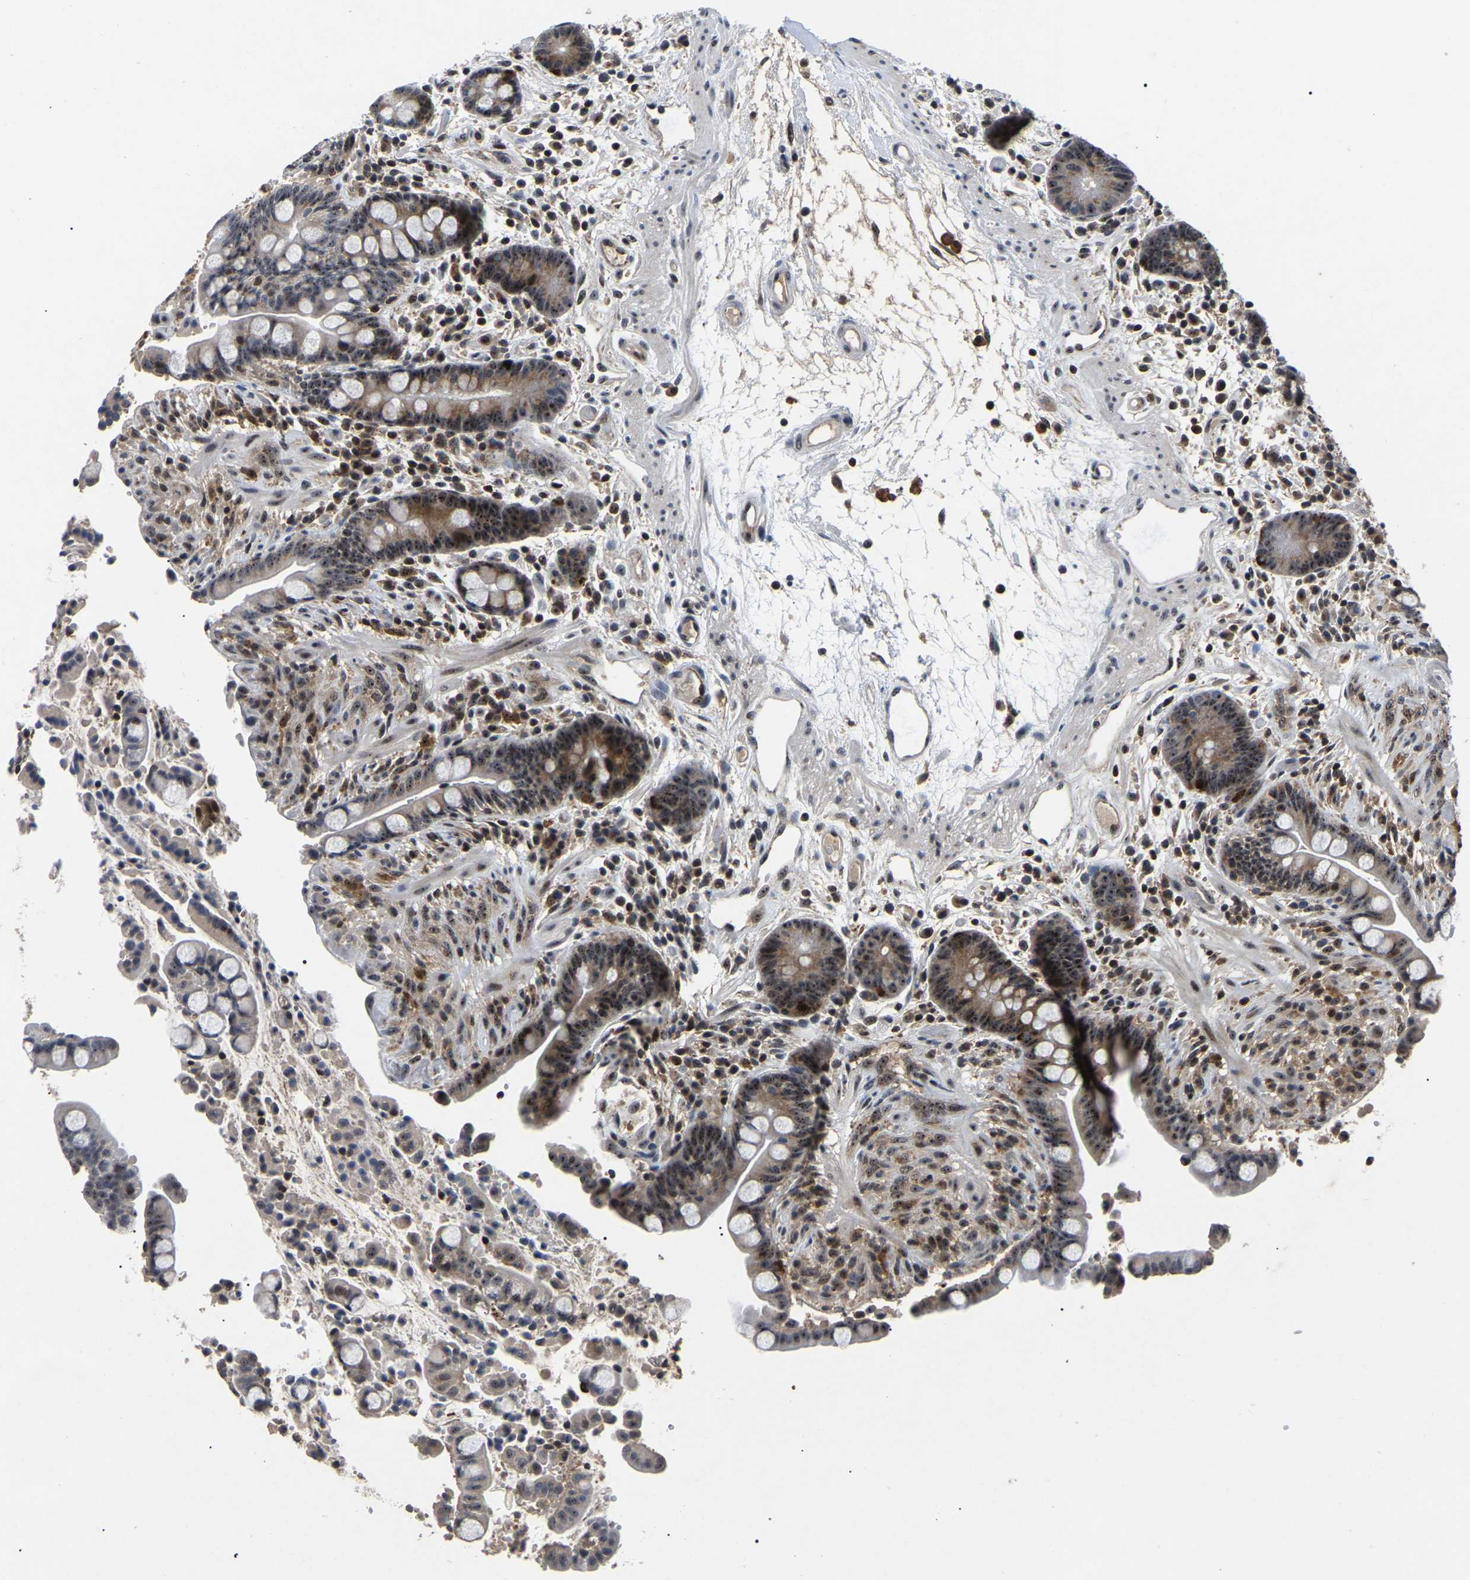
{"staining": {"intensity": "weak", "quantity": ">75%", "location": "cytoplasmic/membranous,nuclear"}, "tissue": "colon", "cell_type": "Endothelial cells", "image_type": "normal", "snomed": [{"axis": "morphology", "description": "Normal tissue, NOS"}, {"axis": "topography", "description": "Colon"}], "caption": "High-power microscopy captured an IHC image of benign colon, revealing weak cytoplasmic/membranous,nuclear staining in approximately >75% of endothelial cells. The staining is performed using DAB brown chromogen to label protein expression. The nuclei are counter-stained blue using hematoxylin.", "gene": "RBM28", "patient": {"sex": "male", "age": 73}}